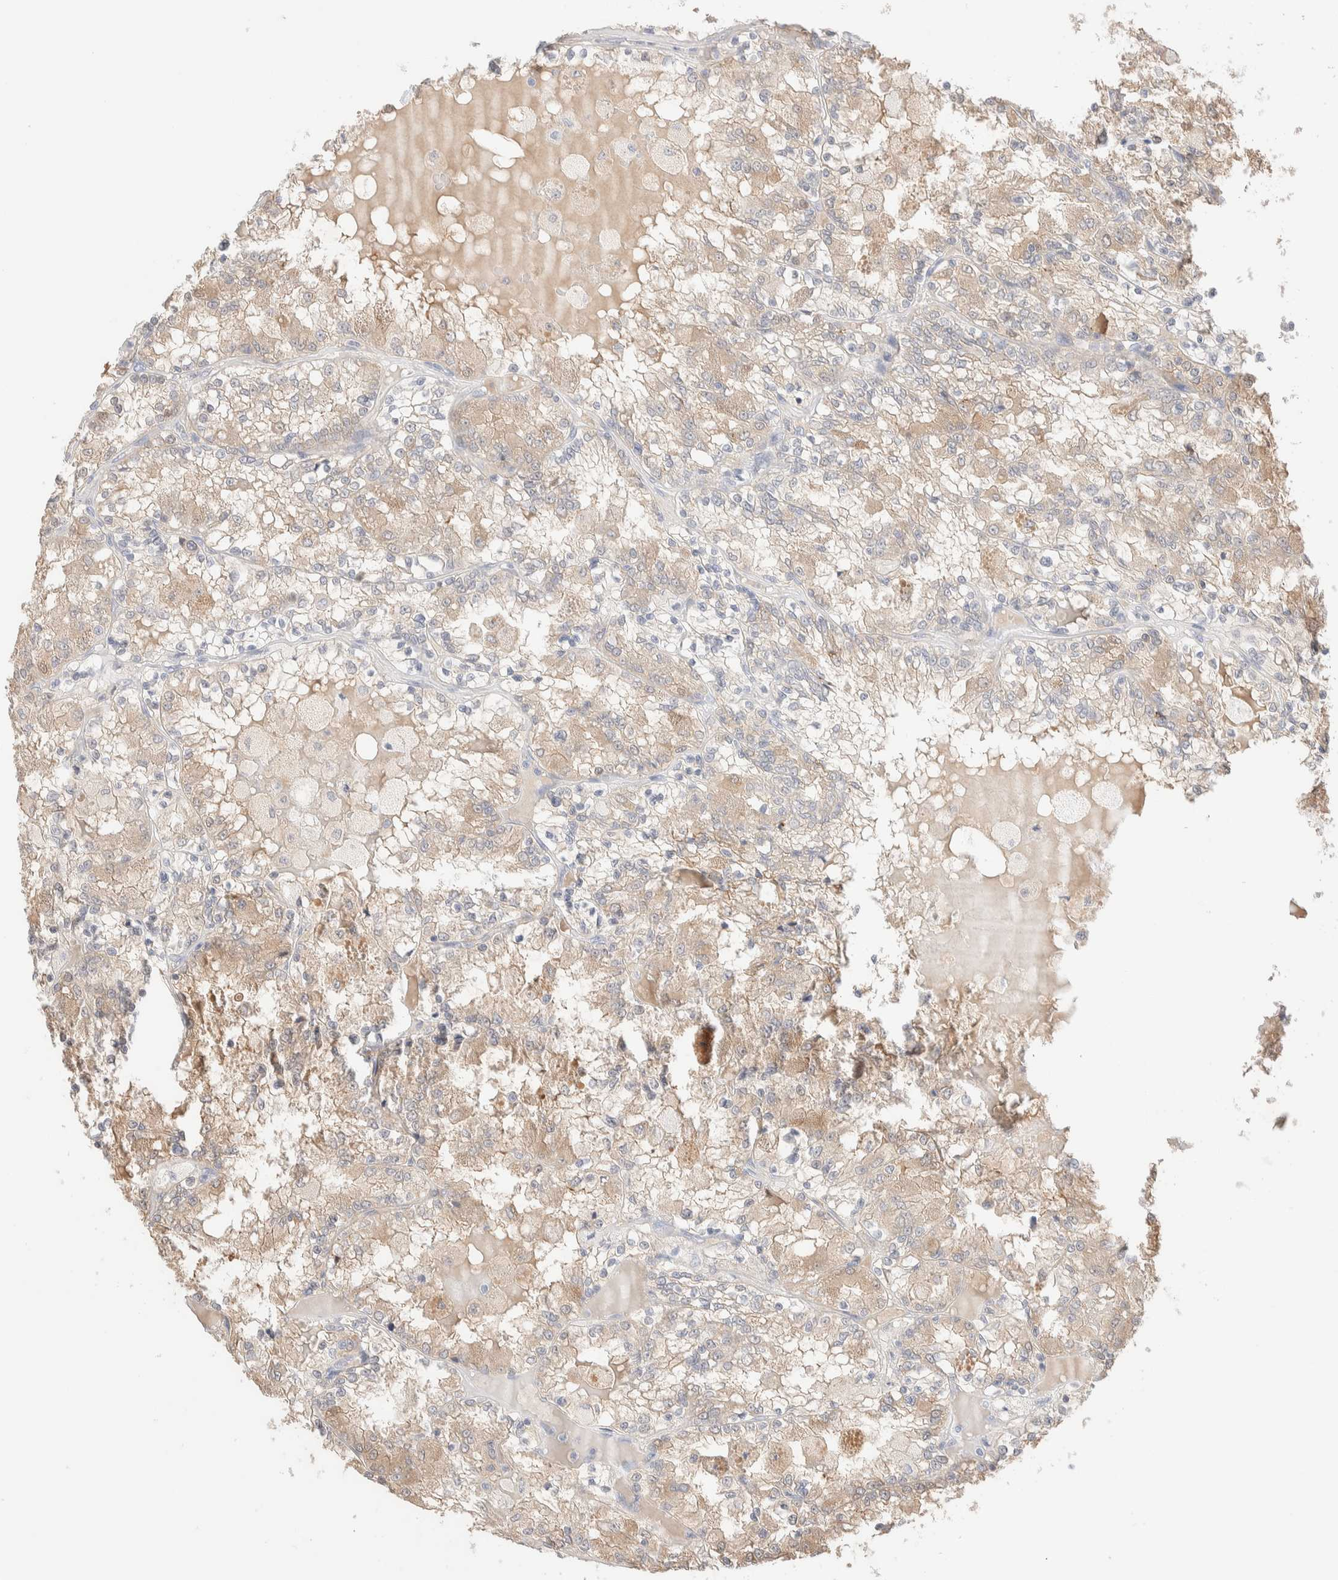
{"staining": {"intensity": "weak", "quantity": ">75%", "location": "cytoplasmic/membranous"}, "tissue": "renal cancer", "cell_type": "Tumor cells", "image_type": "cancer", "snomed": [{"axis": "morphology", "description": "Adenocarcinoma, NOS"}, {"axis": "topography", "description": "Kidney"}], "caption": "IHC (DAB (3,3'-diaminobenzidine)) staining of human adenocarcinoma (renal) demonstrates weak cytoplasmic/membranous protein expression in approximately >75% of tumor cells.", "gene": "RIDA", "patient": {"sex": "female", "age": 56}}